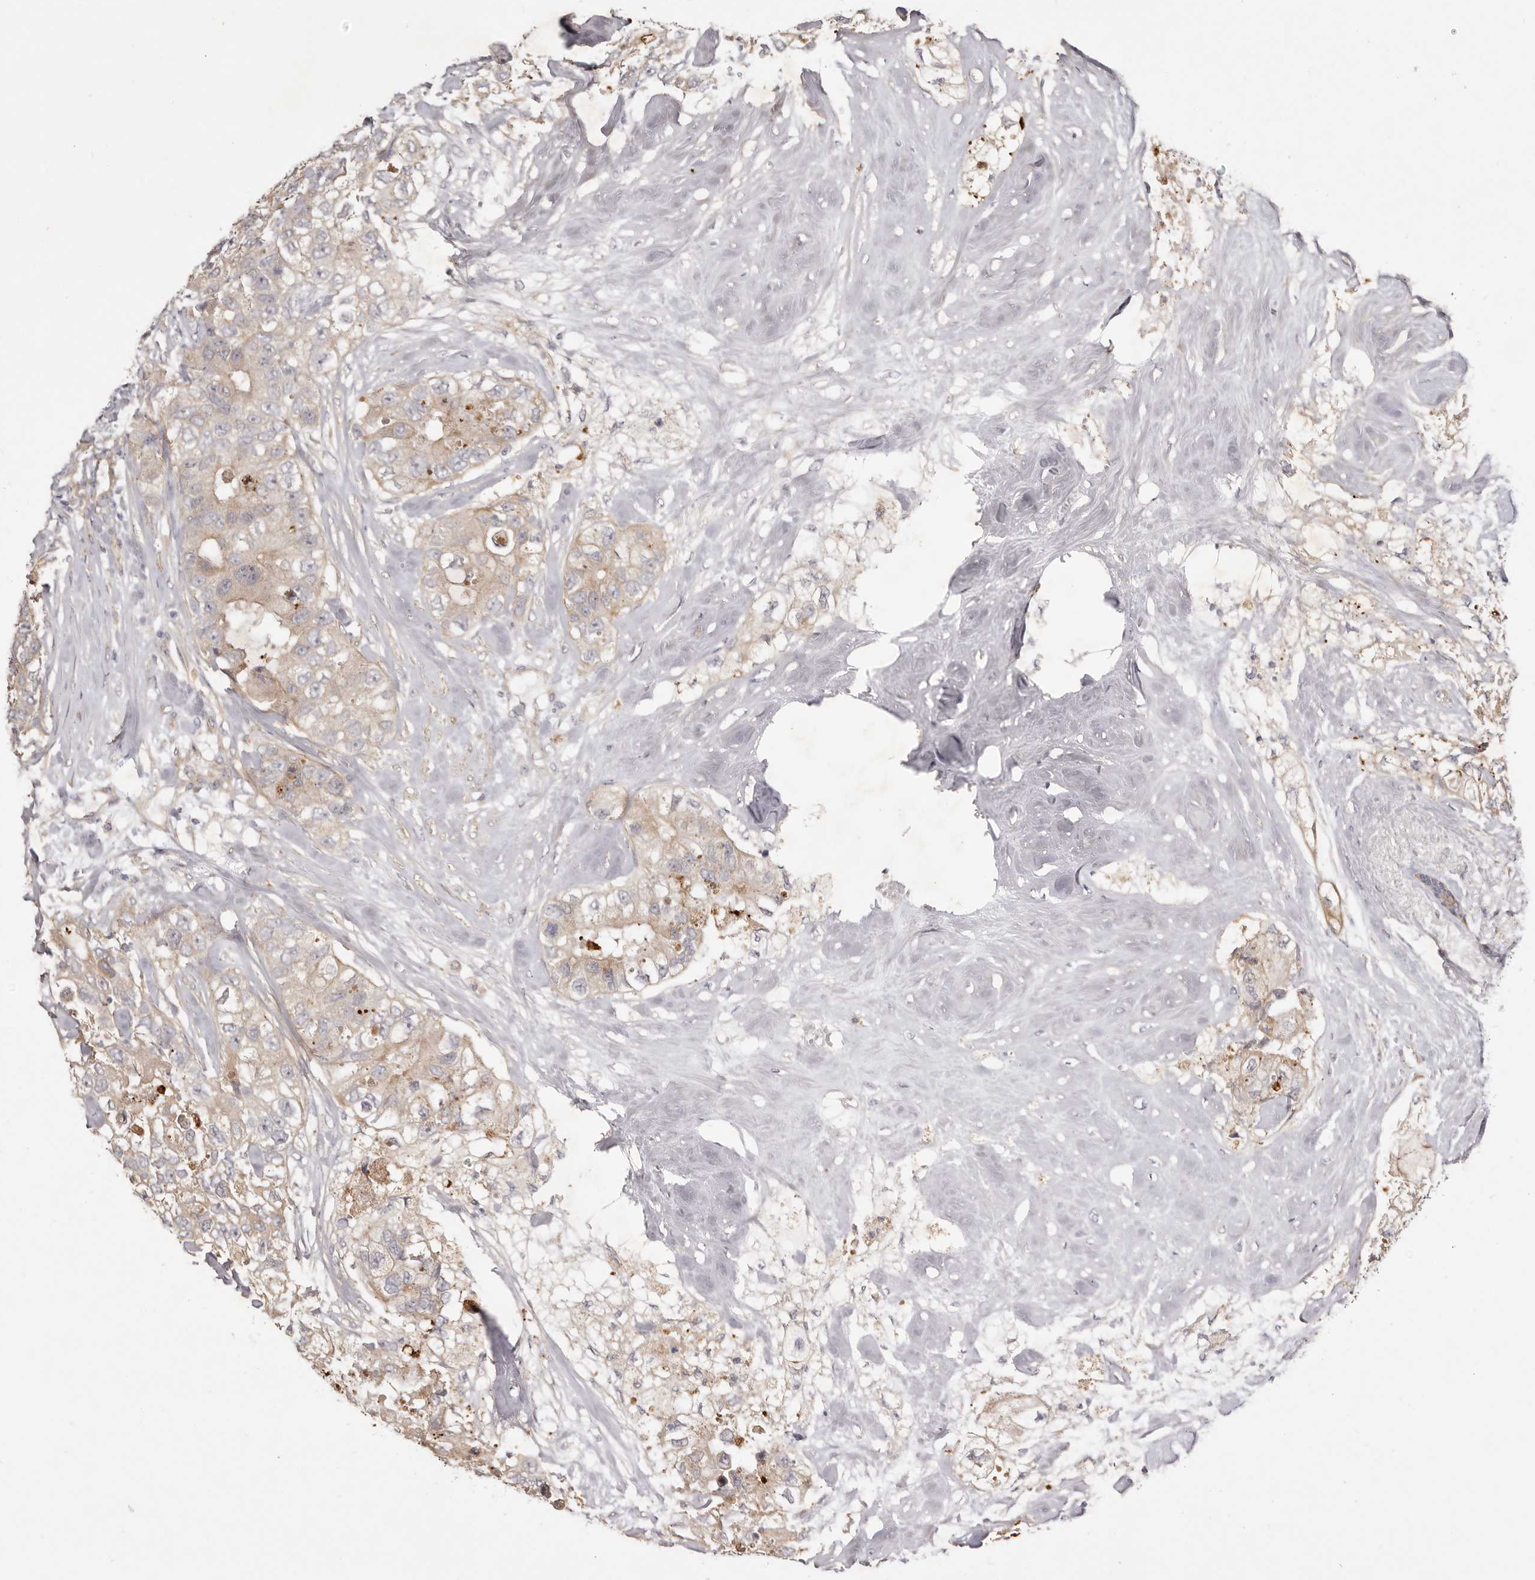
{"staining": {"intensity": "weak", "quantity": ">75%", "location": "cytoplasmic/membranous"}, "tissue": "breast cancer", "cell_type": "Tumor cells", "image_type": "cancer", "snomed": [{"axis": "morphology", "description": "Duct carcinoma"}, {"axis": "topography", "description": "Breast"}], "caption": "Weak cytoplasmic/membranous expression for a protein is present in approximately >75% of tumor cells of breast cancer (infiltrating ductal carcinoma) using immunohistochemistry (IHC).", "gene": "ADAMTS9", "patient": {"sex": "female", "age": 62}}